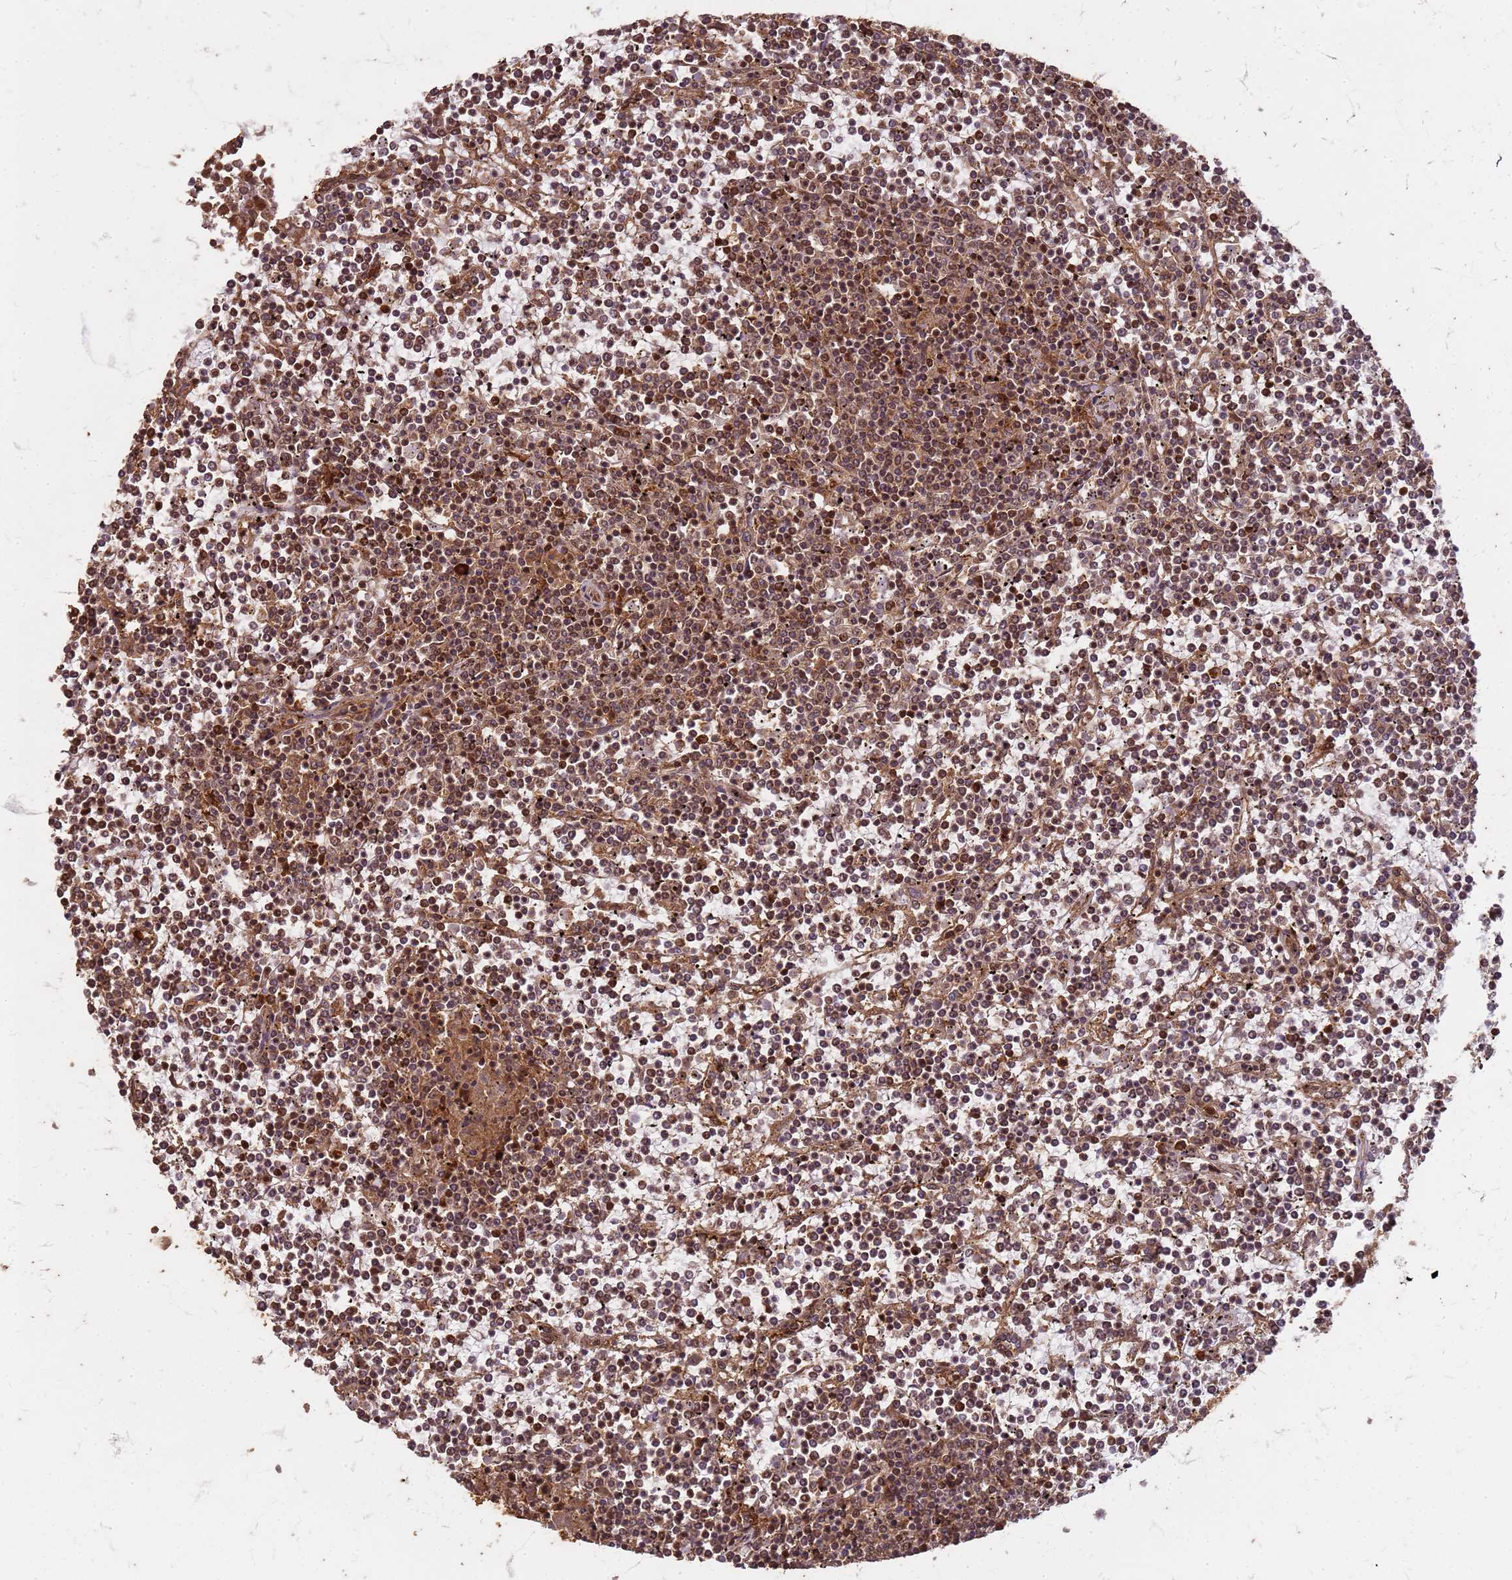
{"staining": {"intensity": "moderate", "quantity": "25%-75%", "location": "cytoplasmic/membranous,nuclear"}, "tissue": "lymphoma", "cell_type": "Tumor cells", "image_type": "cancer", "snomed": [{"axis": "morphology", "description": "Malignant lymphoma, non-Hodgkin's type, Low grade"}, {"axis": "topography", "description": "Spleen"}], "caption": "Immunohistochemical staining of malignant lymphoma, non-Hodgkin's type (low-grade) reveals moderate cytoplasmic/membranous and nuclear protein expression in approximately 25%-75% of tumor cells.", "gene": "KIF26A", "patient": {"sex": "female", "age": 19}}